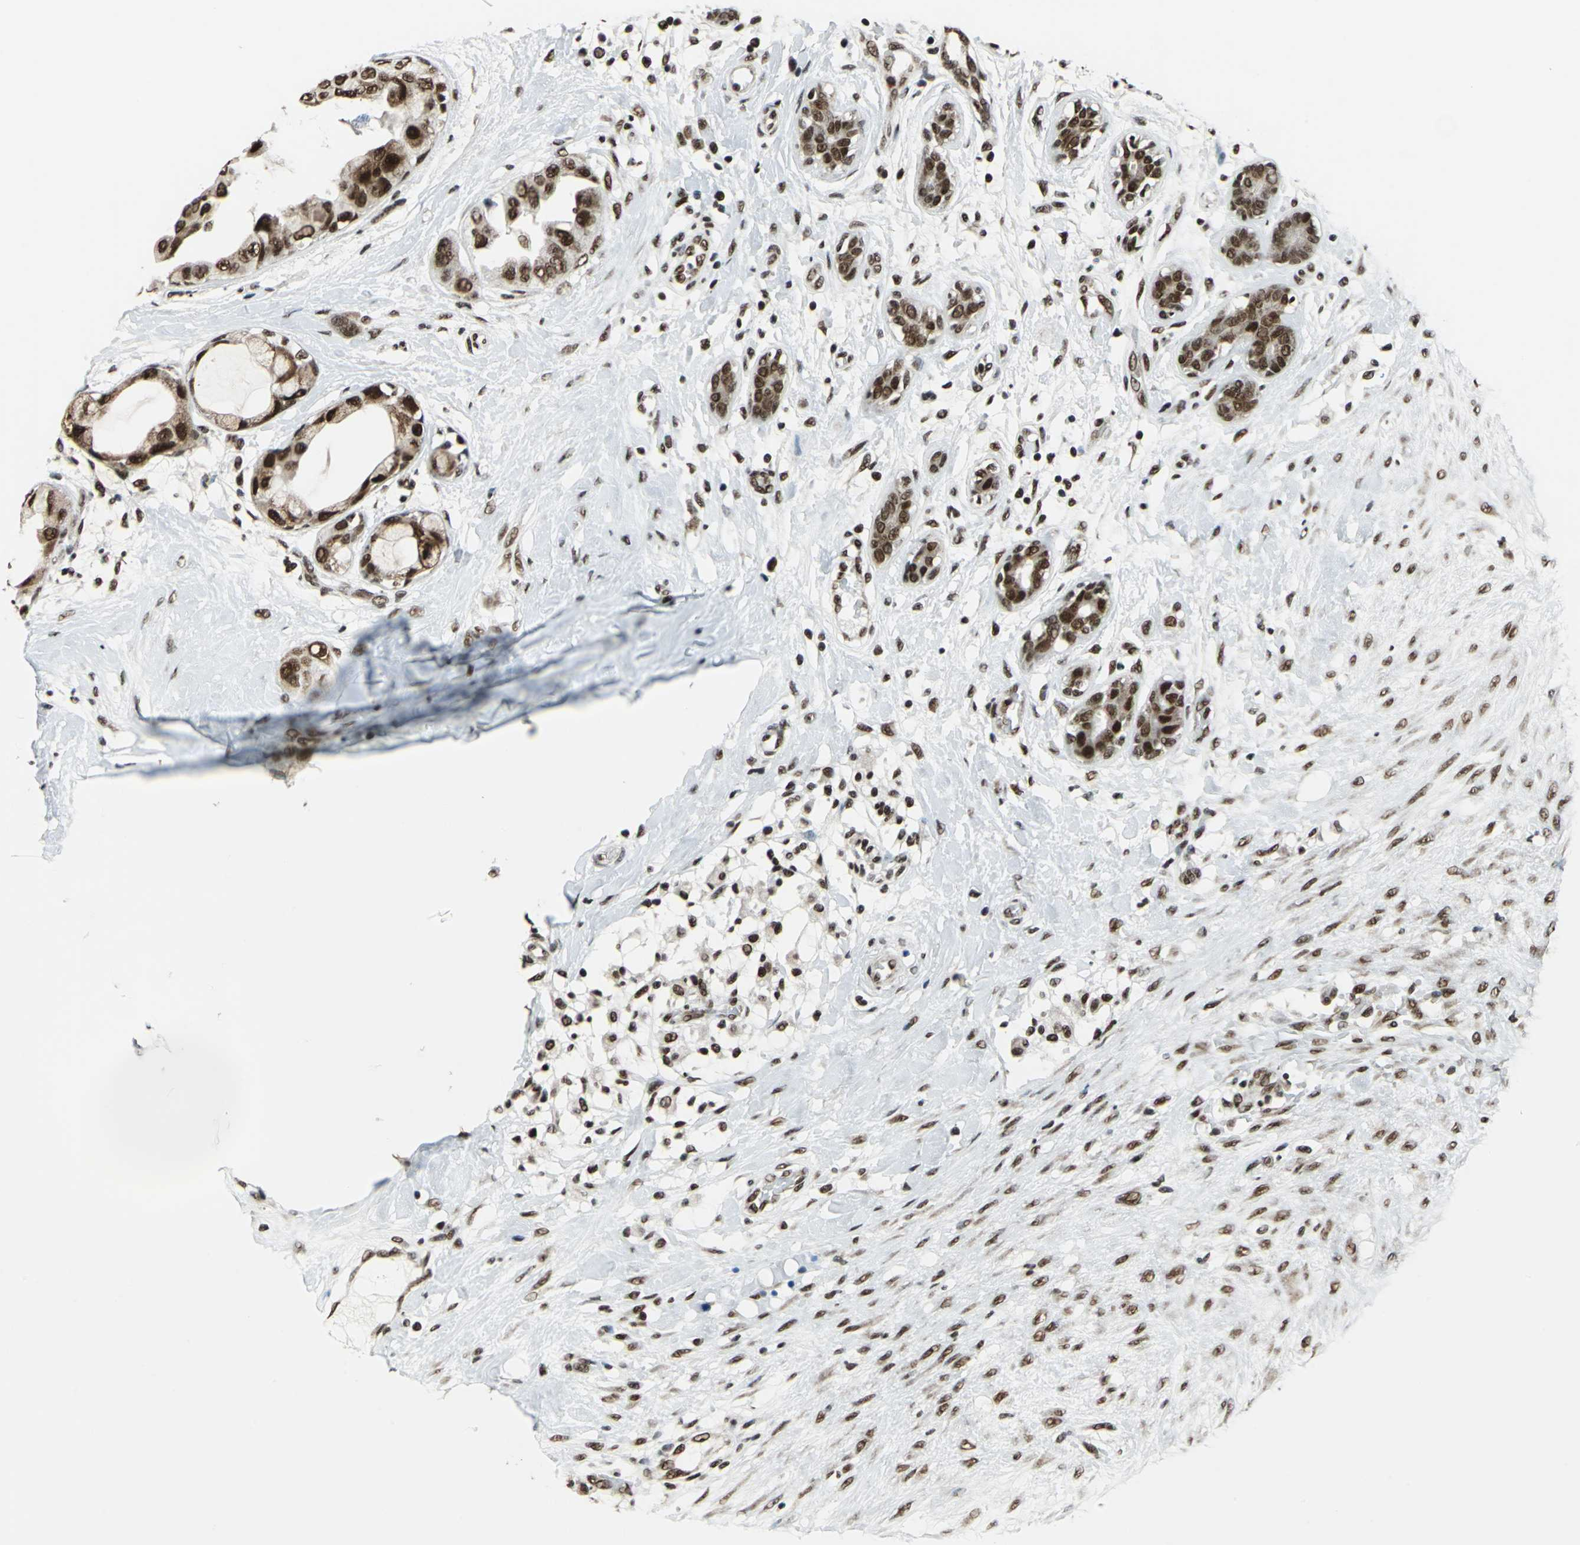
{"staining": {"intensity": "strong", "quantity": ">75%", "location": "nuclear"}, "tissue": "breast cancer", "cell_type": "Tumor cells", "image_type": "cancer", "snomed": [{"axis": "morphology", "description": "Duct carcinoma"}, {"axis": "topography", "description": "Breast"}], "caption": "An image of intraductal carcinoma (breast) stained for a protein exhibits strong nuclear brown staining in tumor cells.", "gene": "BCLAF1", "patient": {"sex": "female", "age": 40}}